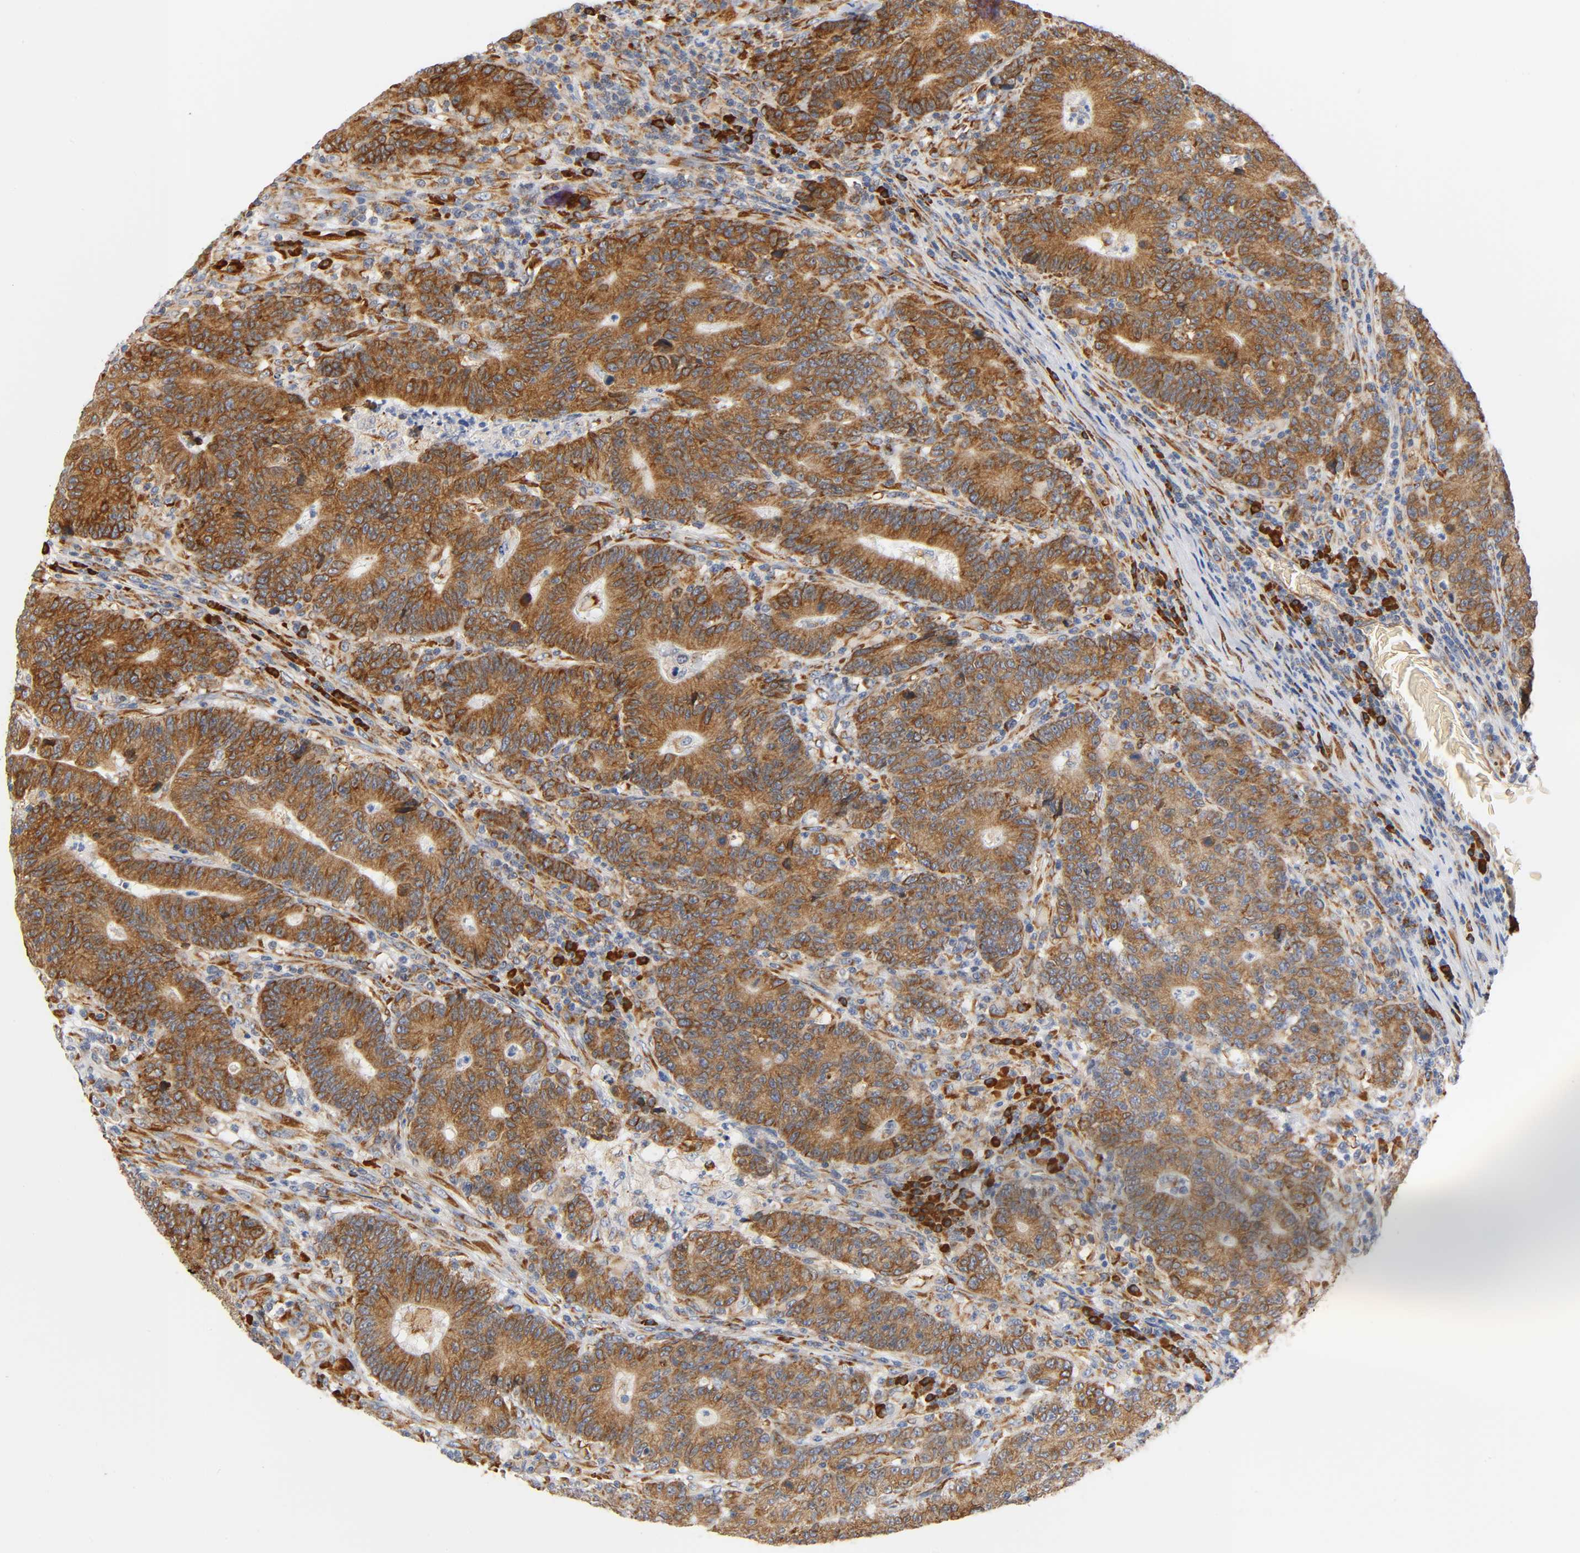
{"staining": {"intensity": "moderate", "quantity": ">75%", "location": "cytoplasmic/membranous"}, "tissue": "colorectal cancer", "cell_type": "Tumor cells", "image_type": "cancer", "snomed": [{"axis": "morphology", "description": "Normal tissue, NOS"}, {"axis": "morphology", "description": "Adenocarcinoma, NOS"}, {"axis": "topography", "description": "Colon"}], "caption": "Adenocarcinoma (colorectal) was stained to show a protein in brown. There is medium levels of moderate cytoplasmic/membranous staining in approximately >75% of tumor cells.", "gene": "UCKL1", "patient": {"sex": "female", "age": 75}}